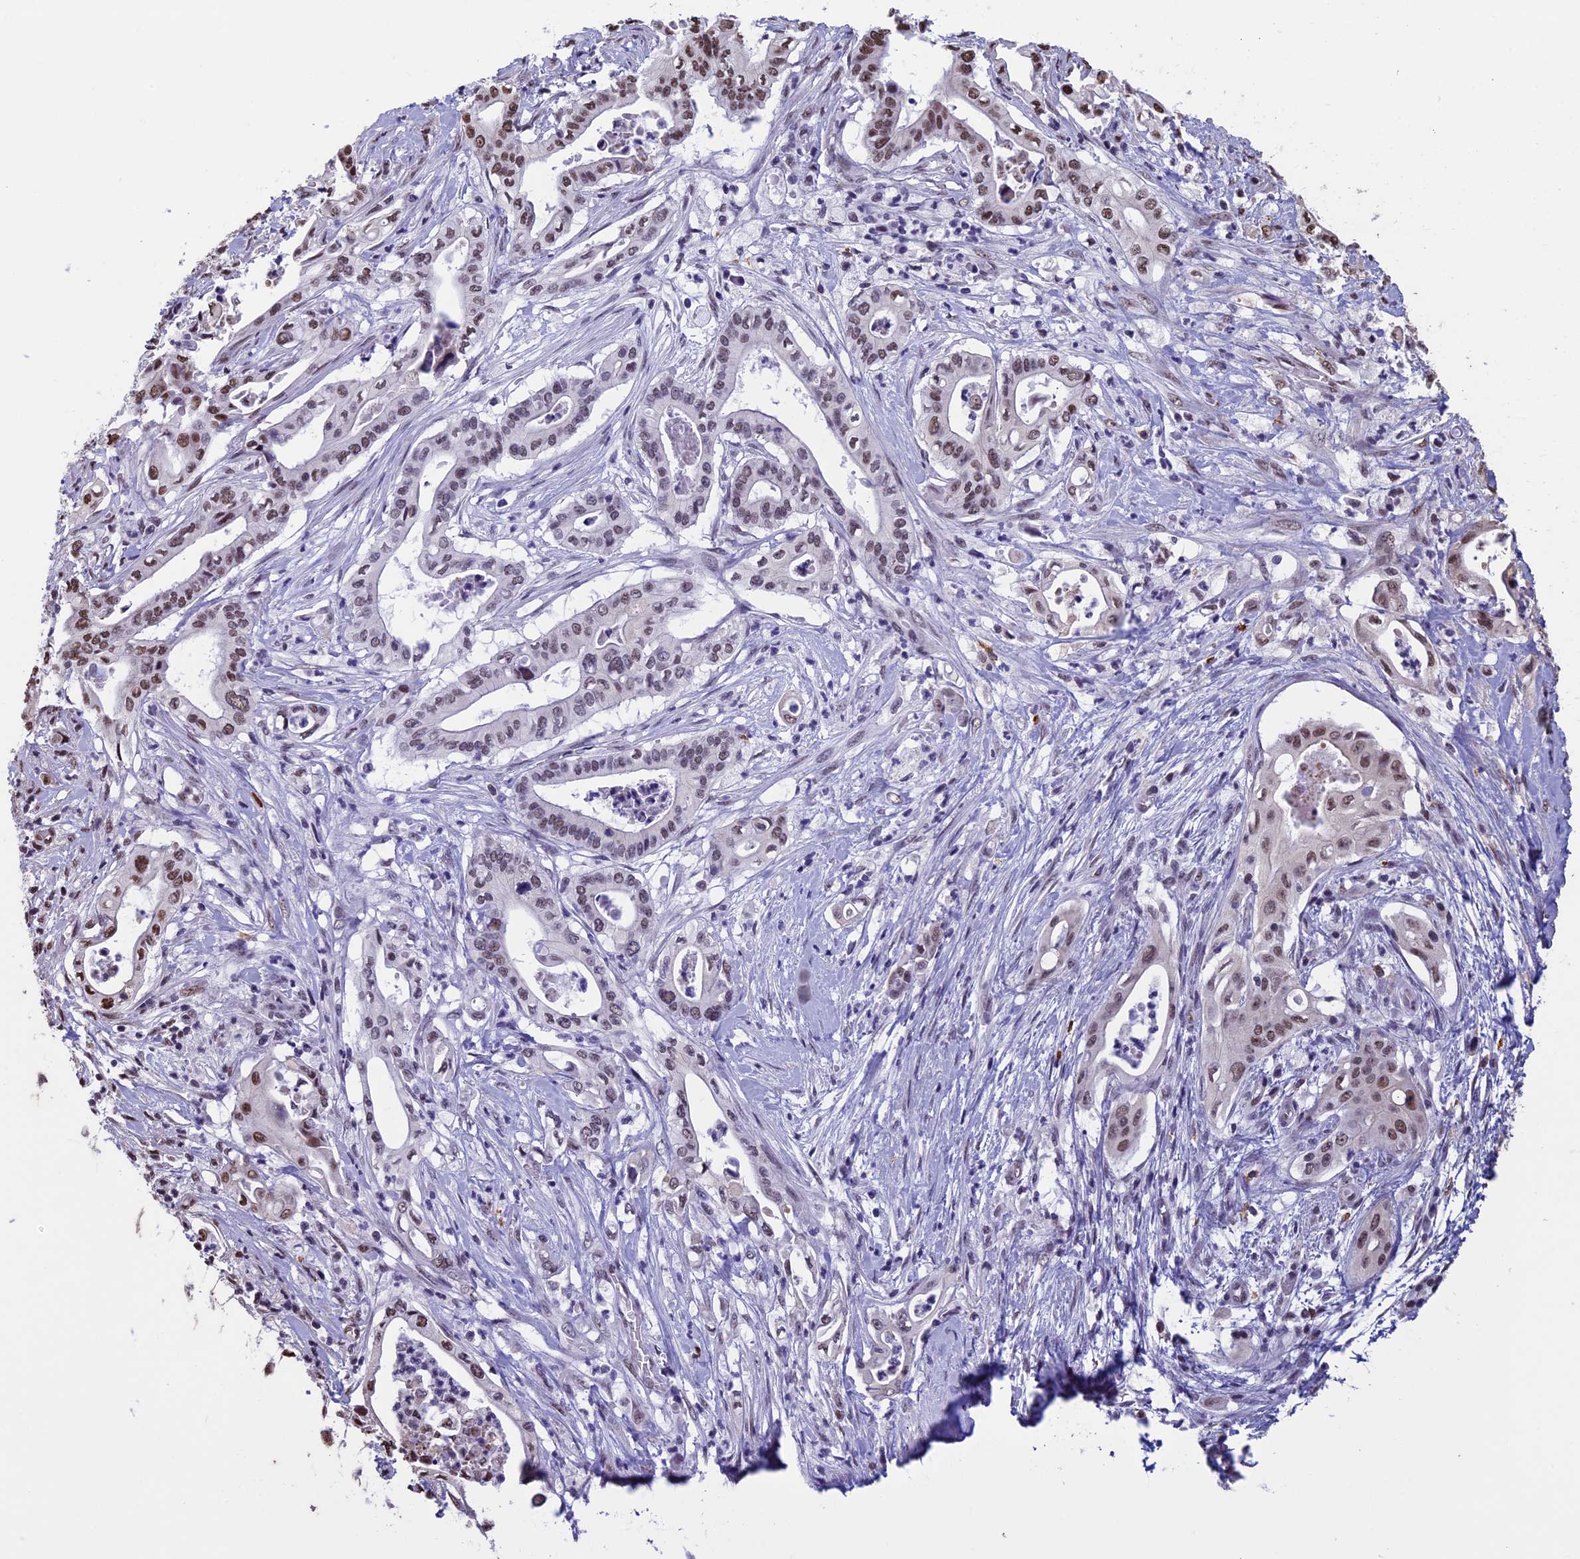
{"staining": {"intensity": "moderate", "quantity": ">75%", "location": "nuclear"}, "tissue": "pancreatic cancer", "cell_type": "Tumor cells", "image_type": "cancer", "snomed": [{"axis": "morphology", "description": "Adenocarcinoma, NOS"}, {"axis": "topography", "description": "Pancreas"}], "caption": "A high-resolution histopathology image shows immunohistochemistry (IHC) staining of pancreatic adenocarcinoma, which reveals moderate nuclear positivity in about >75% of tumor cells.", "gene": "RNF40", "patient": {"sex": "female", "age": 77}}